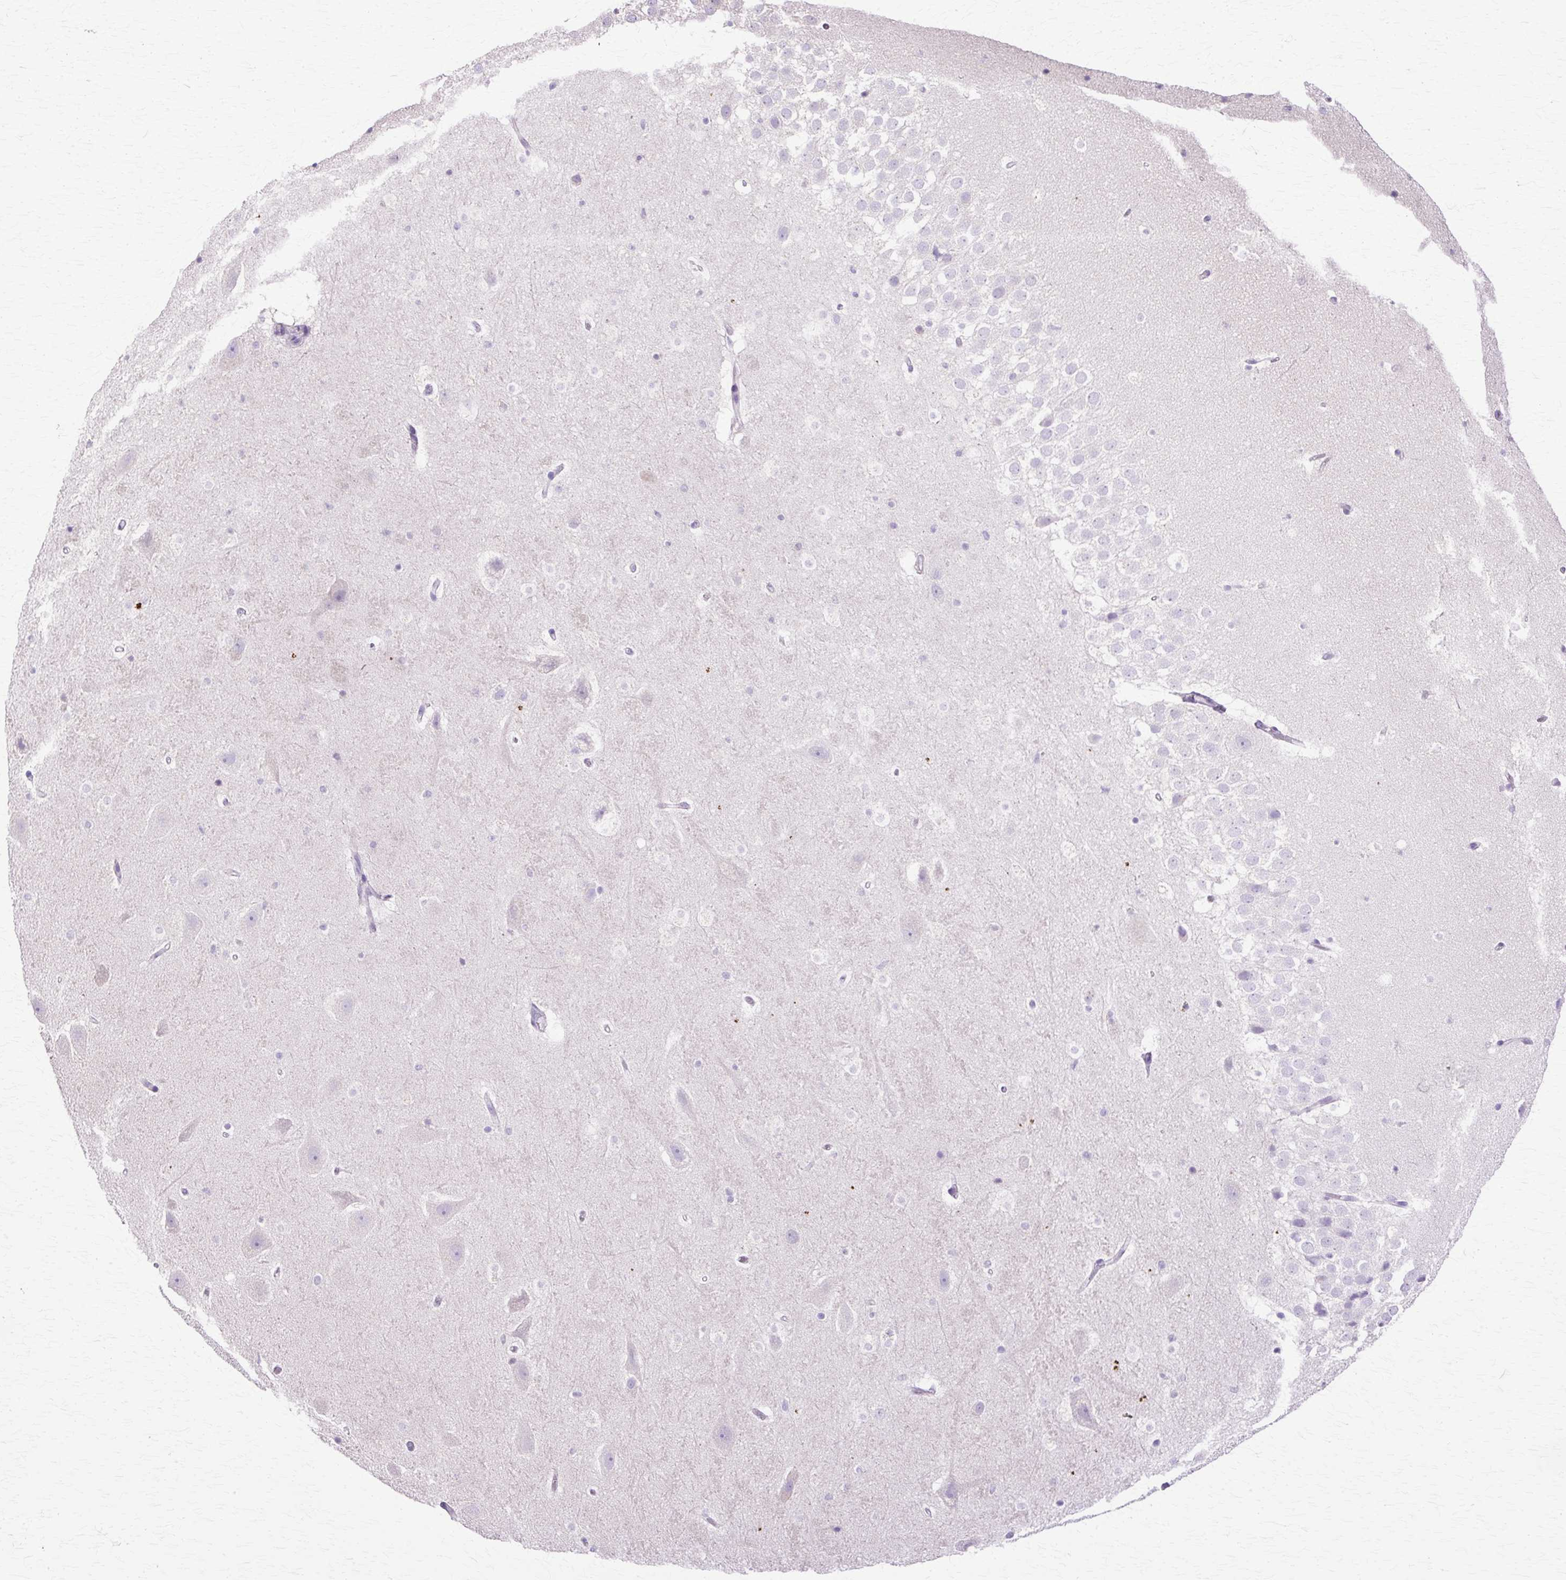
{"staining": {"intensity": "negative", "quantity": "none", "location": "none"}, "tissue": "hippocampus", "cell_type": "Glial cells", "image_type": "normal", "snomed": [{"axis": "morphology", "description": "Normal tissue, NOS"}, {"axis": "topography", "description": "Hippocampus"}], "caption": "Normal hippocampus was stained to show a protein in brown. There is no significant positivity in glial cells.", "gene": "HSPA1A", "patient": {"sex": "male", "age": 37}}